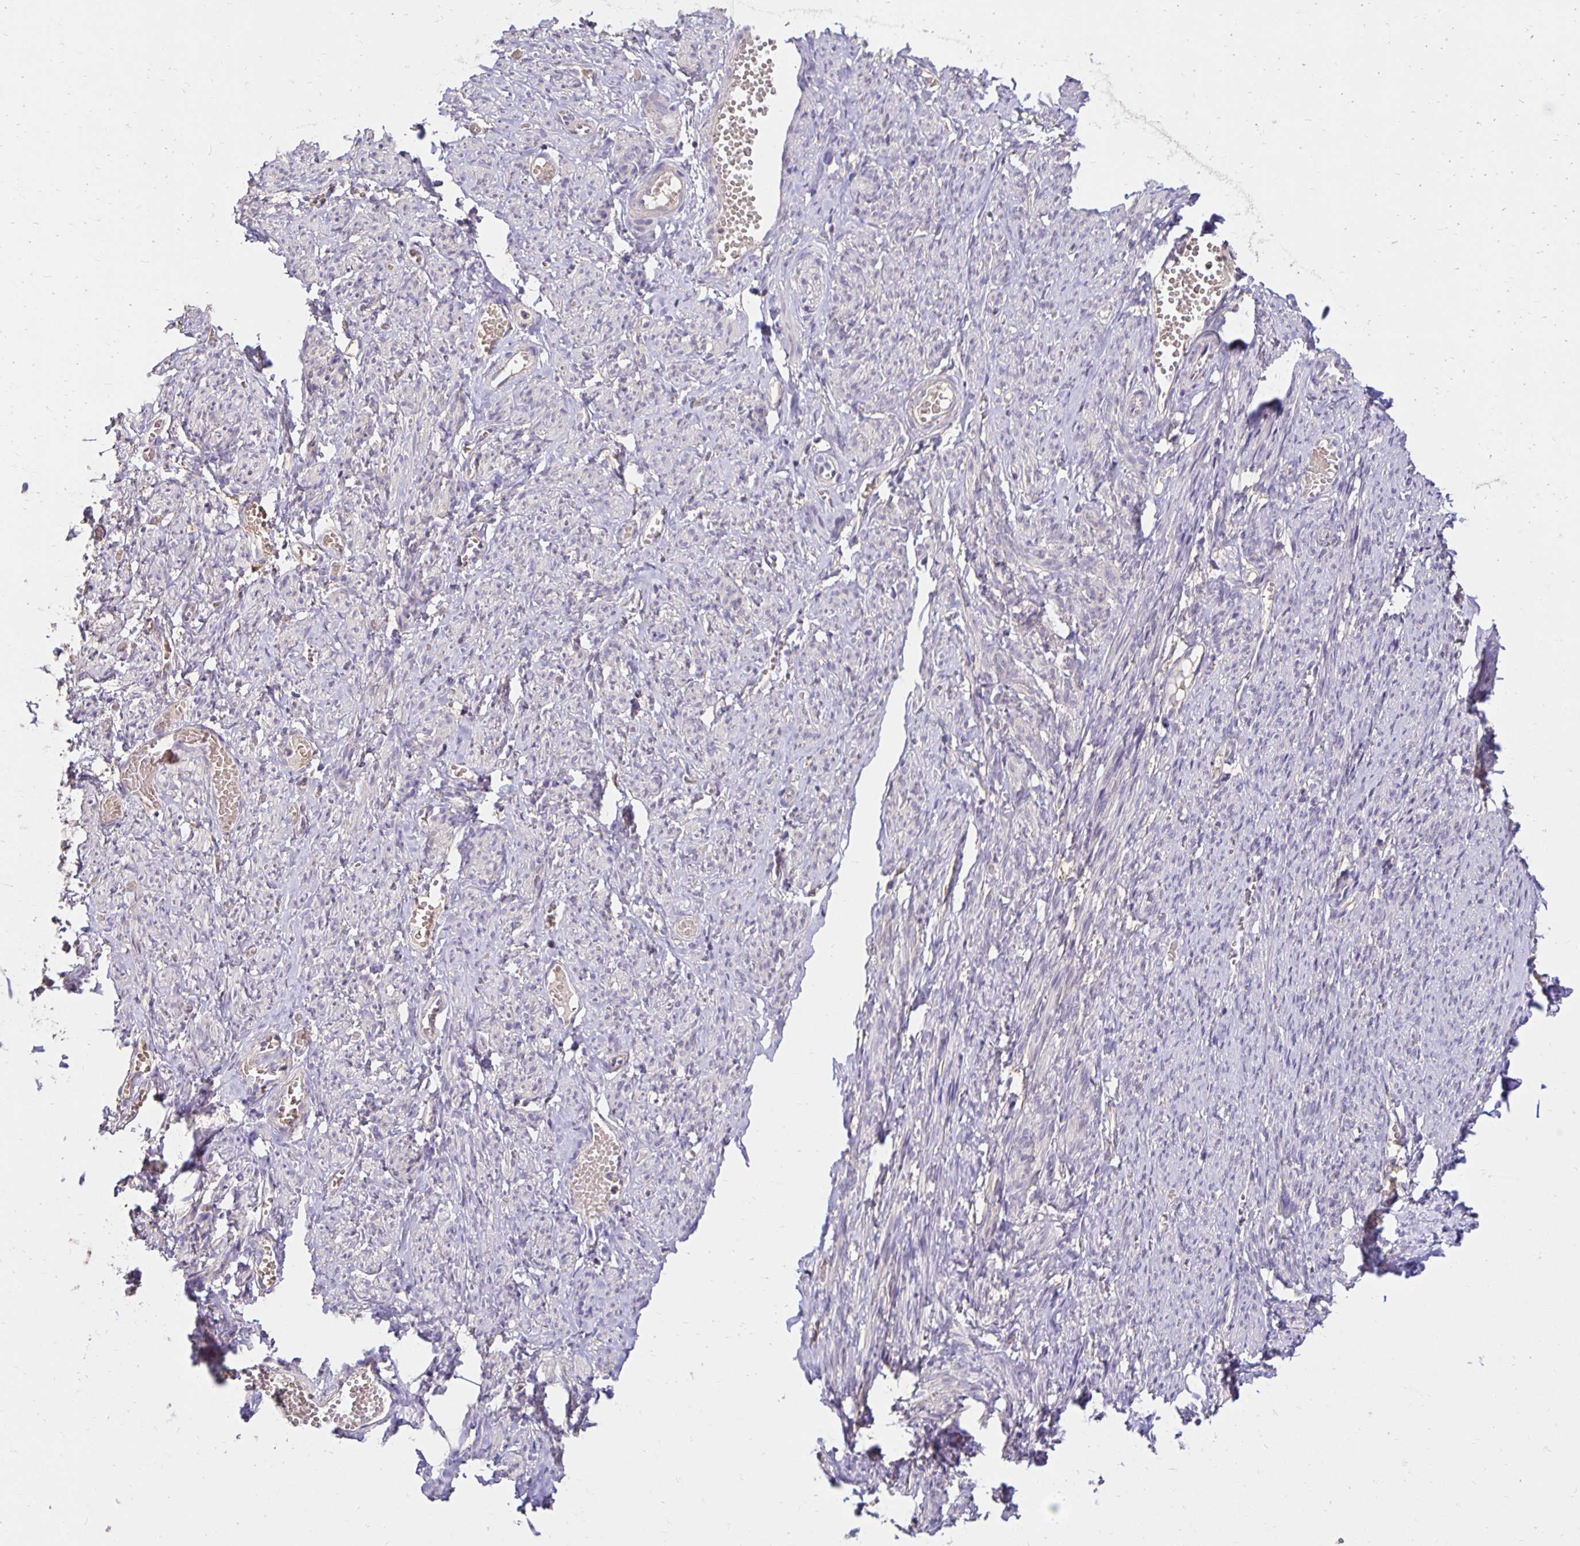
{"staining": {"intensity": "negative", "quantity": "none", "location": "none"}, "tissue": "smooth muscle", "cell_type": "Smooth muscle cells", "image_type": "normal", "snomed": [{"axis": "morphology", "description": "Normal tissue, NOS"}, {"axis": "topography", "description": "Smooth muscle"}], "caption": "A high-resolution histopathology image shows IHC staining of normal smooth muscle, which reveals no significant expression in smooth muscle cells. Nuclei are stained in blue.", "gene": "PNPLA3", "patient": {"sex": "female", "age": 65}}